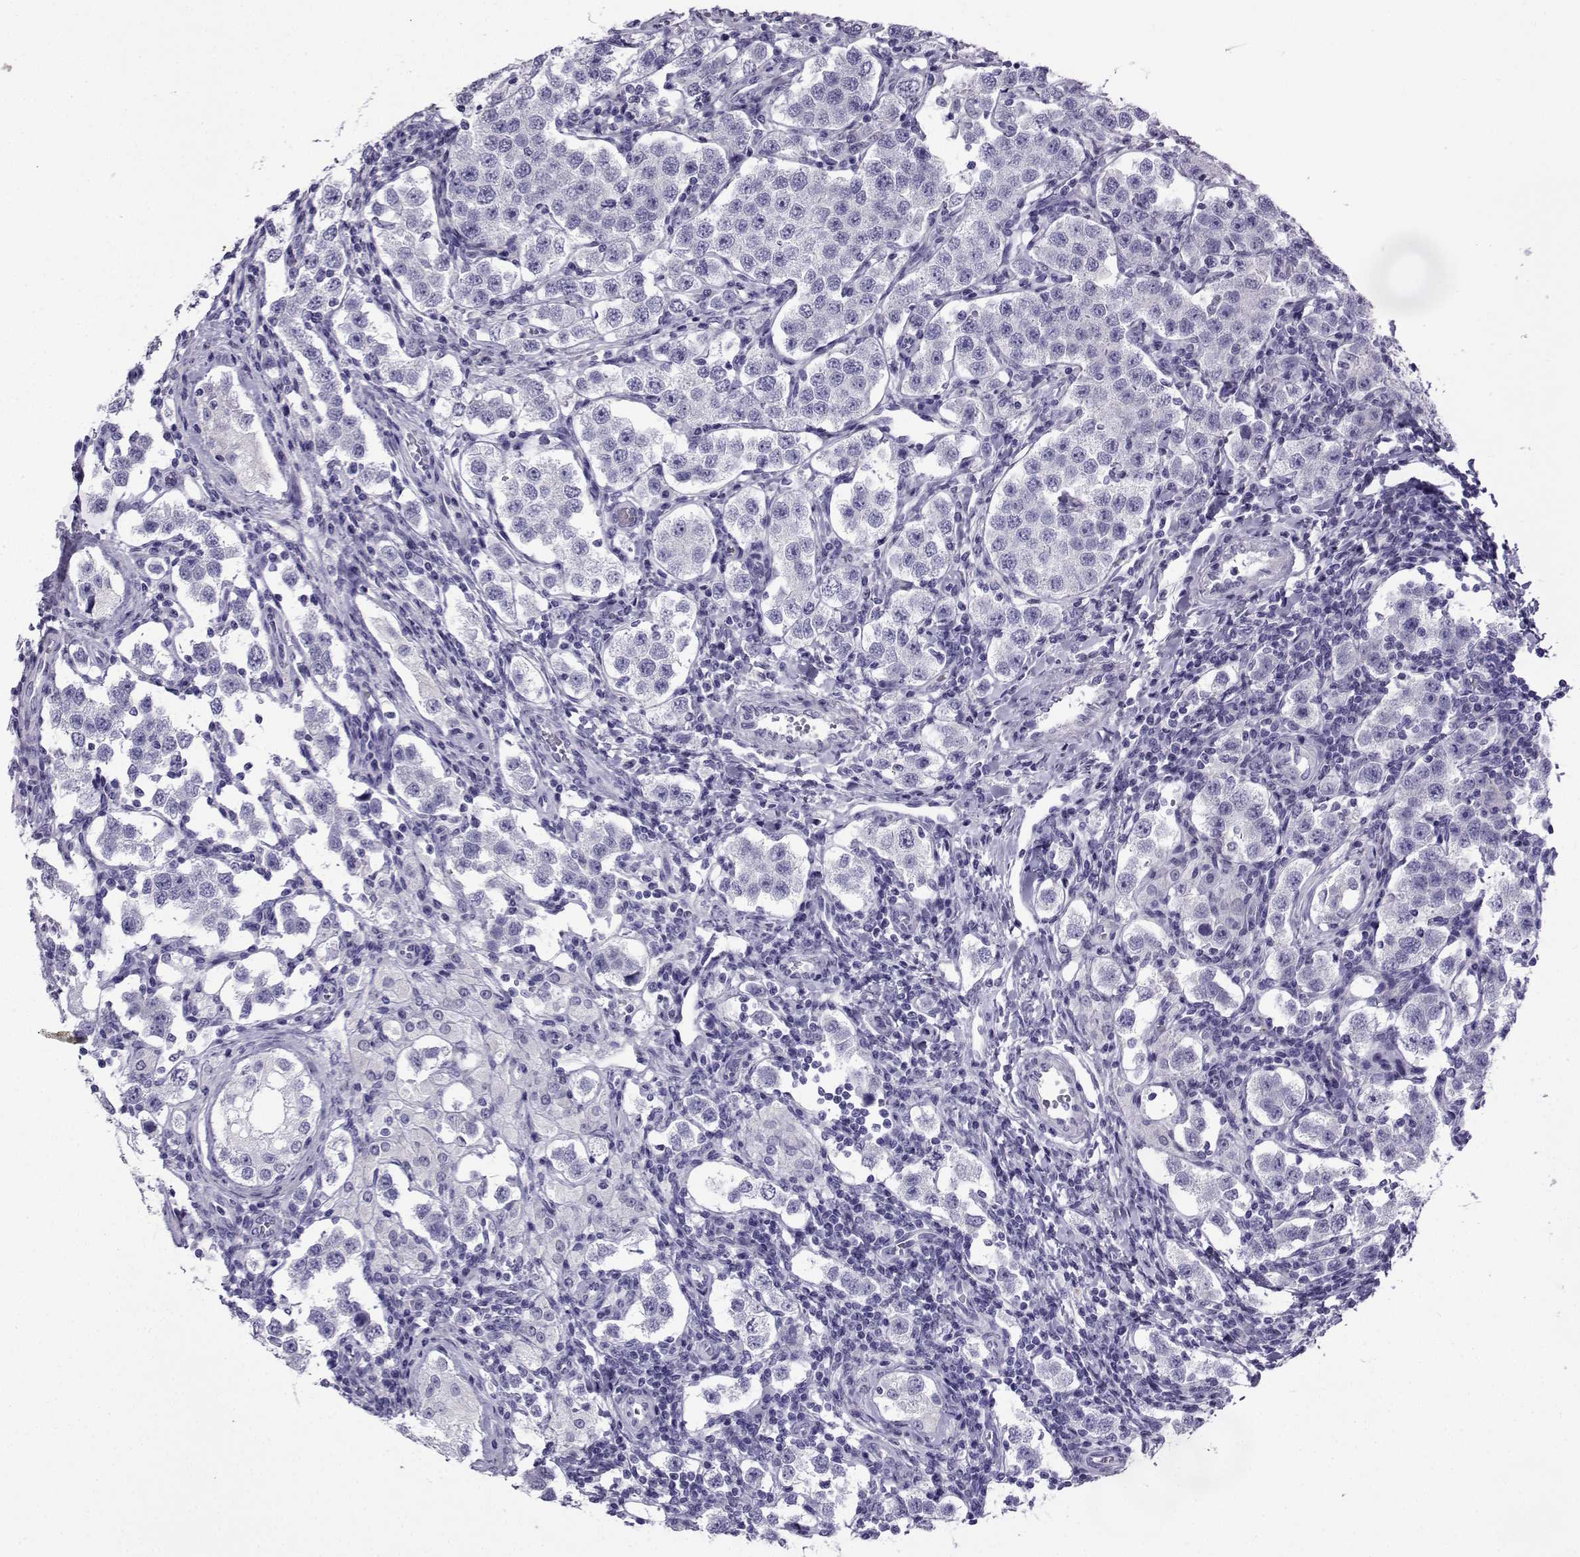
{"staining": {"intensity": "negative", "quantity": "none", "location": "none"}, "tissue": "testis cancer", "cell_type": "Tumor cells", "image_type": "cancer", "snomed": [{"axis": "morphology", "description": "Seminoma, NOS"}, {"axis": "topography", "description": "Testis"}], "caption": "Immunohistochemical staining of human testis cancer (seminoma) shows no significant staining in tumor cells.", "gene": "CRYBB1", "patient": {"sex": "male", "age": 37}}